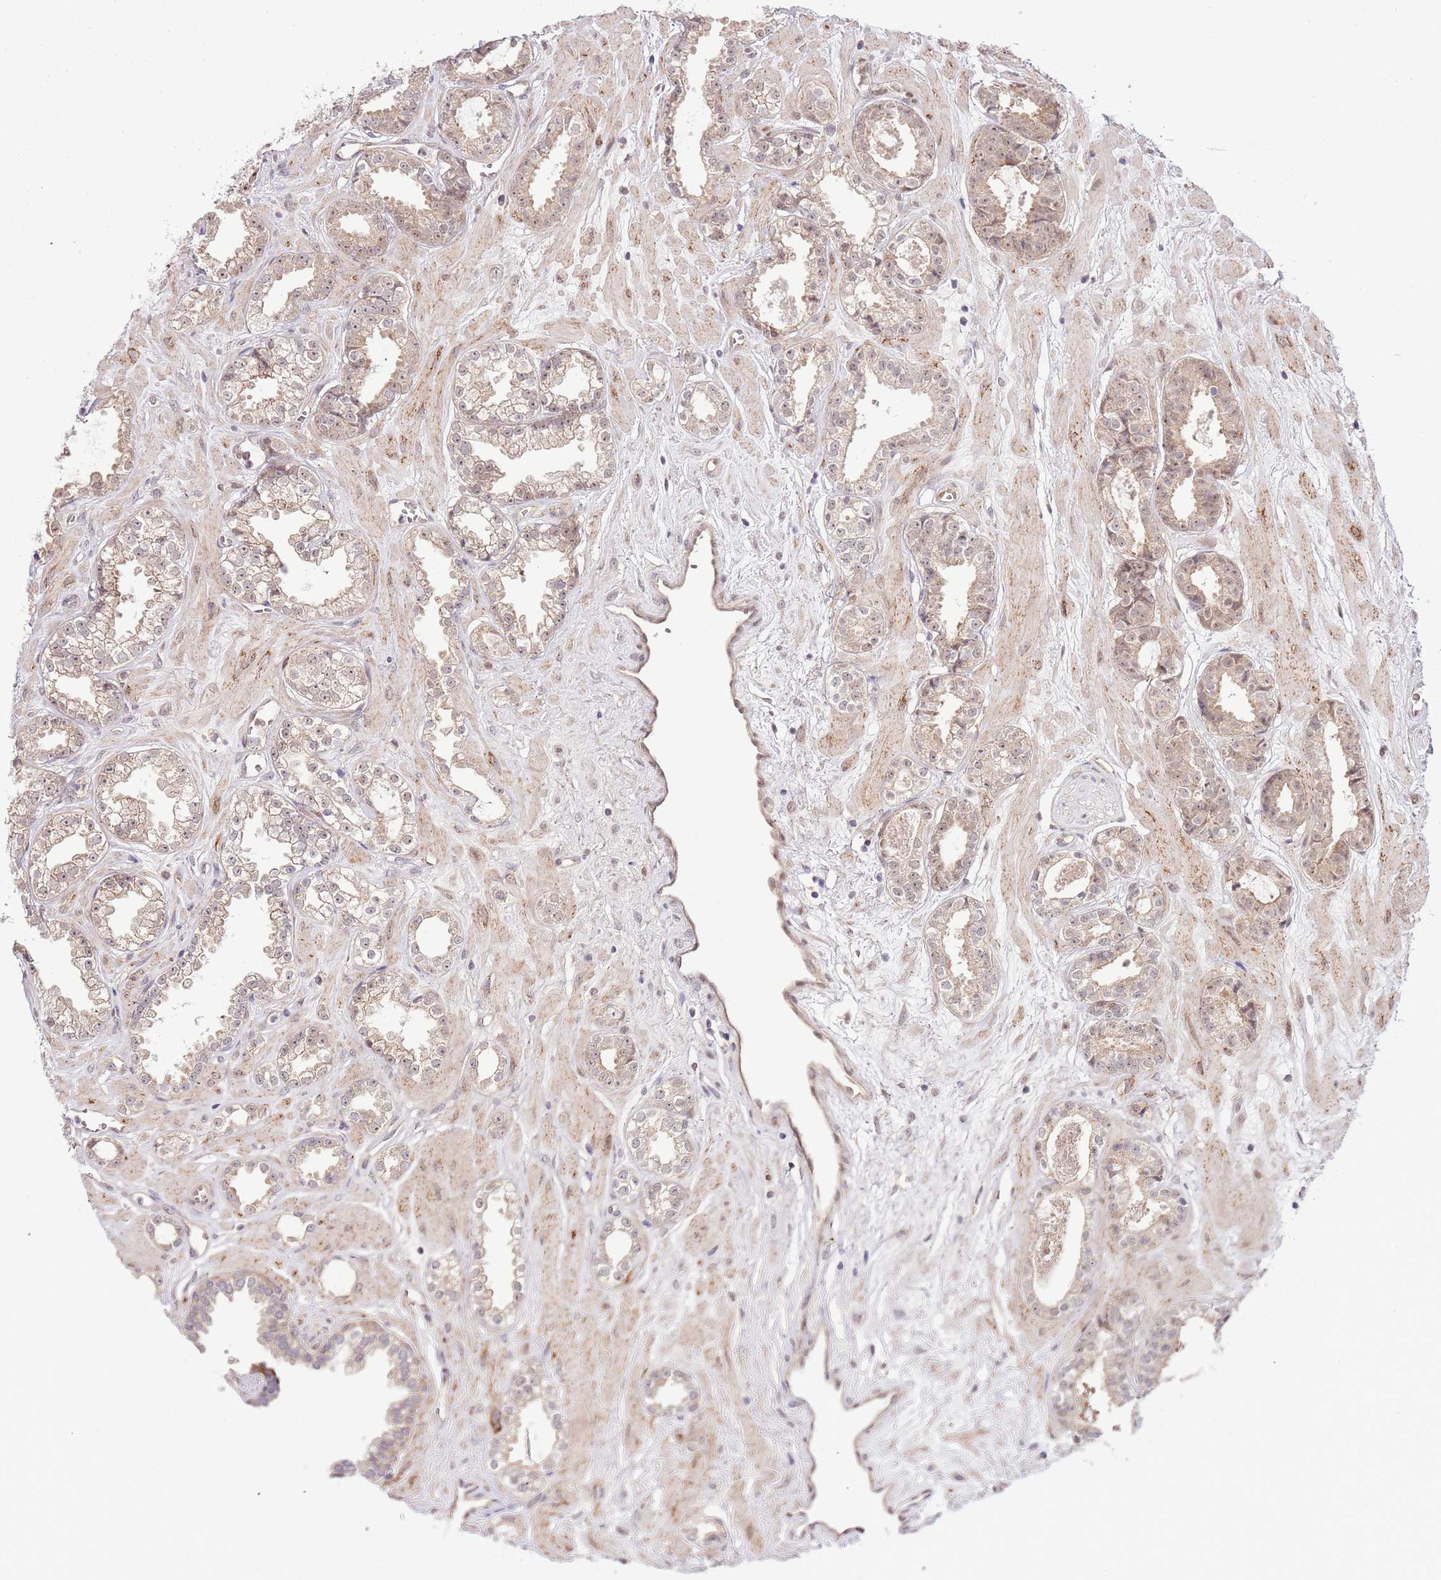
{"staining": {"intensity": "weak", "quantity": ">75%", "location": "cytoplasmic/membranous"}, "tissue": "prostate cancer", "cell_type": "Tumor cells", "image_type": "cancer", "snomed": [{"axis": "morphology", "description": "Adenocarcinoma, Low grade"}, {"axis": "topography", "description": "Prostate"}], "caption": "Immunohistochemistry image of prostate cancer (low-grade adenocarcinoma) stained for a protein (brown), which reveals low levels of weak cytoplasmic/membranous positivity in approximately >75% of tumor cells.", "gene": "CHD1", "patient": {"sex": "male", "age": 60}}